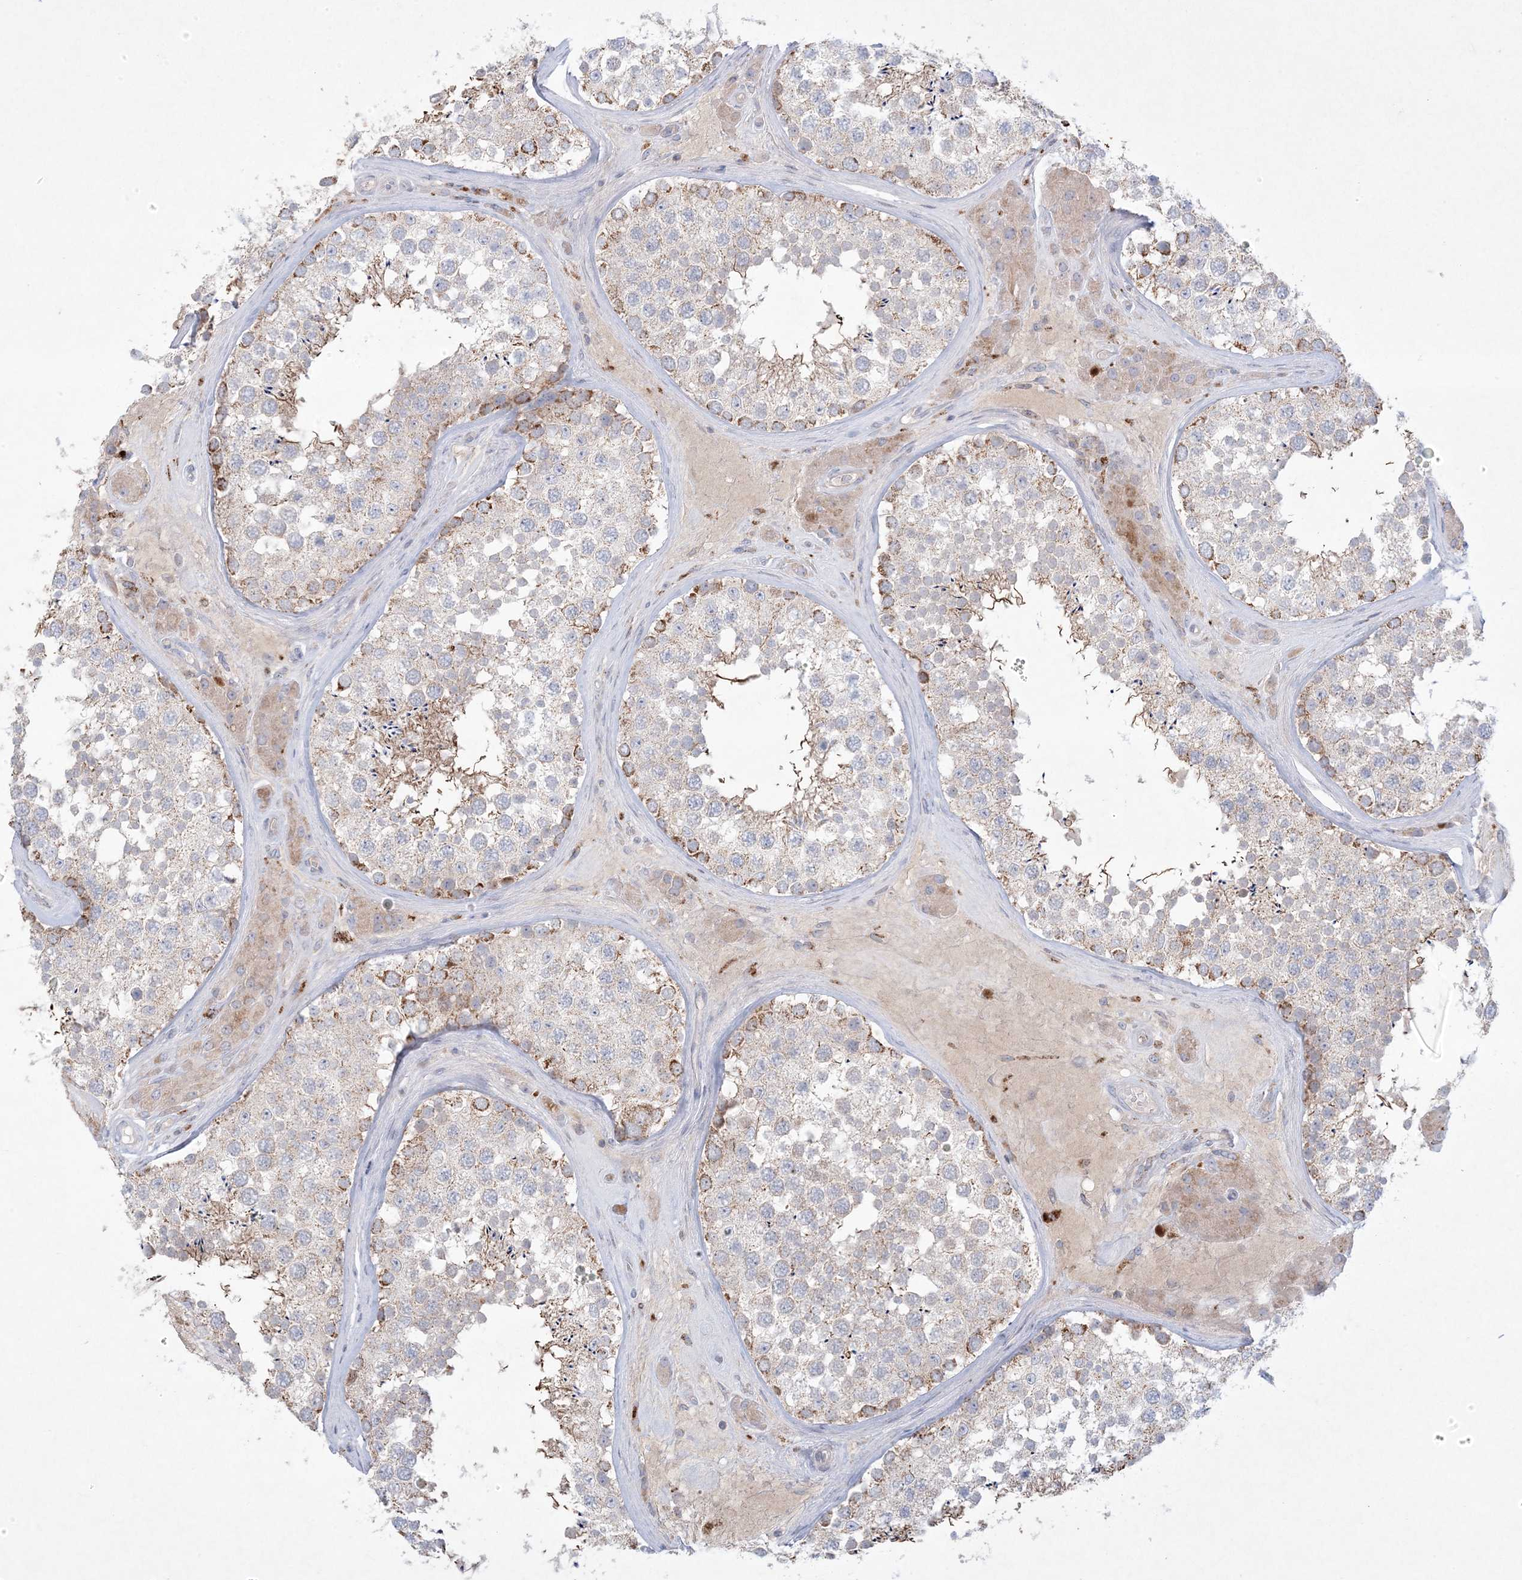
{"staining": {"intensity": "moderate", "quantity": "<25%", "location": "cytoplasmic/membranous"}, "tissue": "testis", "cell_type": "Cells in seminiferous ducts", "image_type": "normal", "snomed": [{"axis": "morphology", "description": "Normal tissue, NOS"}, {"axis": "topography", "description": "Testis"}], "caption": "Cells in seminiferous ducts display moderate cytoplasmic/membranous expression in approximately <25% of cells in benign testis.", "gene": "KCTD6", "patient": {"sex": "male", "age": 46}}